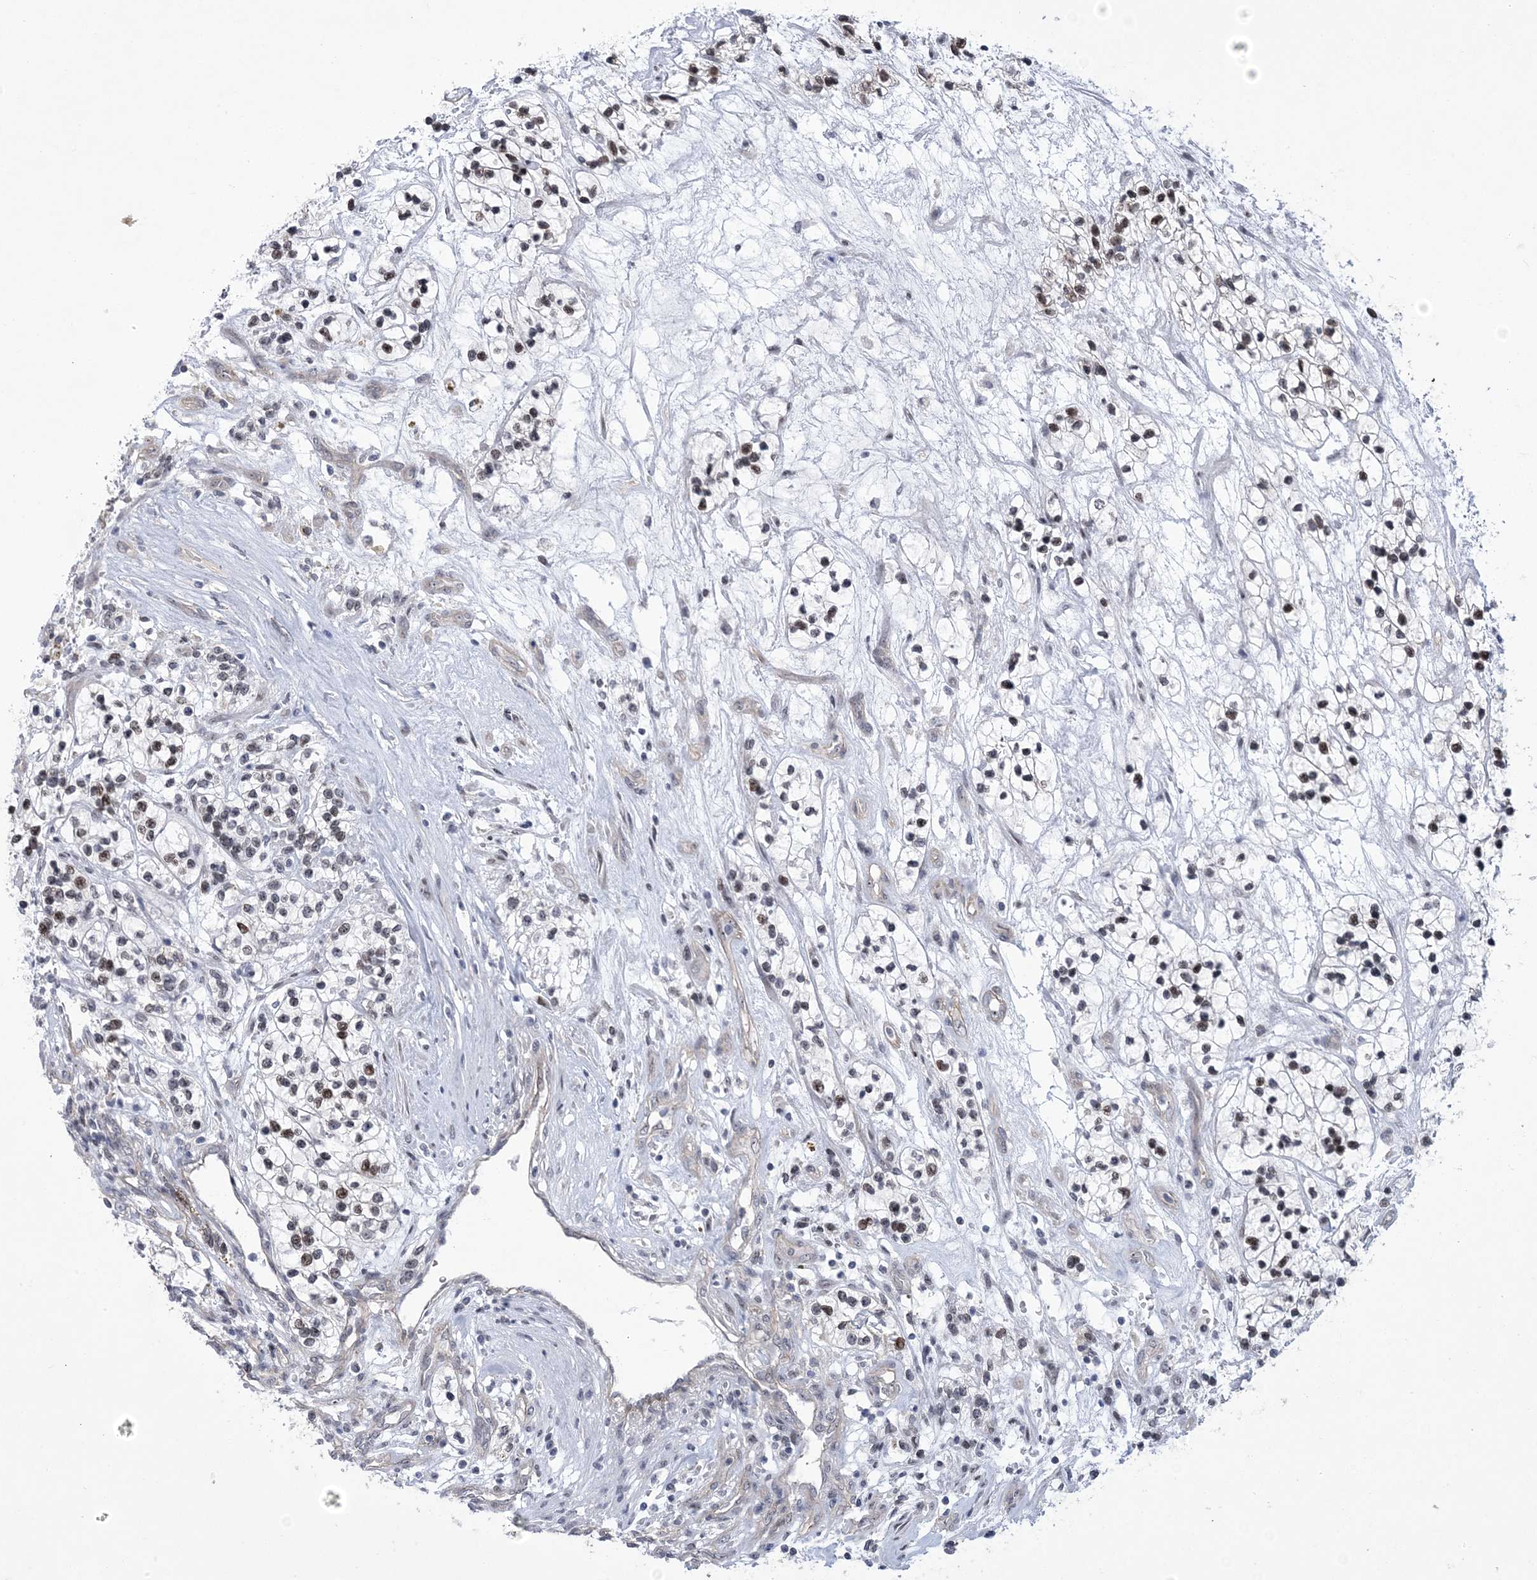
{"staining": {"intensity": "moderate", "quantity": "25%-75%", "location": "nuclear"}, "tissue": "renal cancer", "cell_type": "Tumor cells", "image_type": "cancer", "snomed": [{"axis": "morphology", "description": "Adenocarcinoma, NOS"}, {"axis": "topography", "description": "Kidney"}], "caption": "Tumor cells show medium levels of moderate nuclear staining in approximately 25%-75% of cells in adenocarcinoma (renal).", "gene": "HOMEZ", "patient": {"sex": "female", "age": 57}}